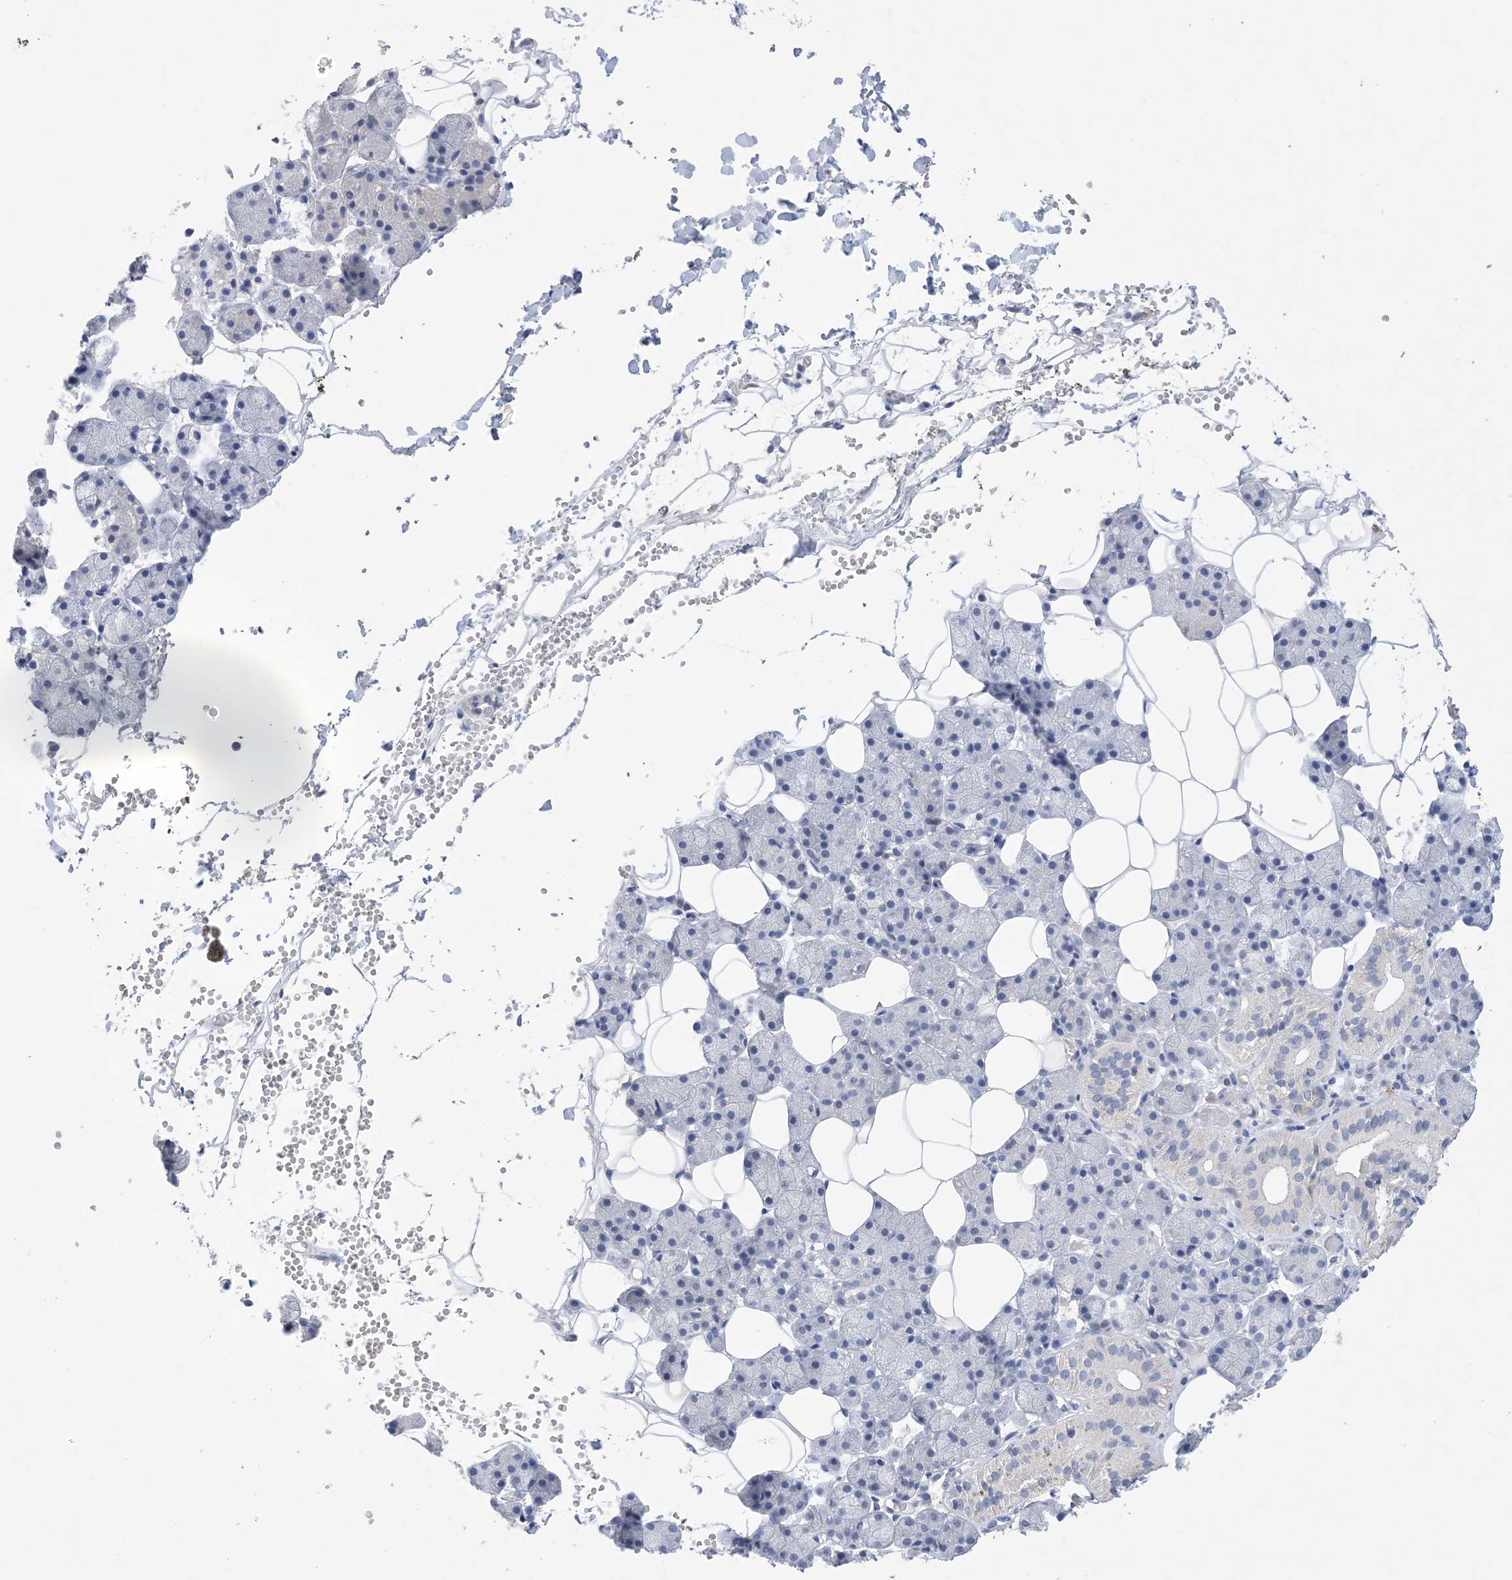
{"staining": {"intensity": "negative", "quantity": "none", "location": "none"}, "tissue": "salivary gland", "cell_type": "Glandular cells", "image_type": "normal", "snomed": [{"axis": "morphology", "description": "Normal tissue, NOS"}, {"axis": "topography", "description": "Salivary gland"}], "caption": "DAB (3,3'-diaminobenzidine) immunohistochemical staining of unremarkable salivary gland demonstrates no significant positivity in glandular cells. (Brightfield microscopy of DAB immunohistochemistry (IHC) at high magnification).", "gene": "DSC3", "patient": {"sex": "female", "age": 33}}